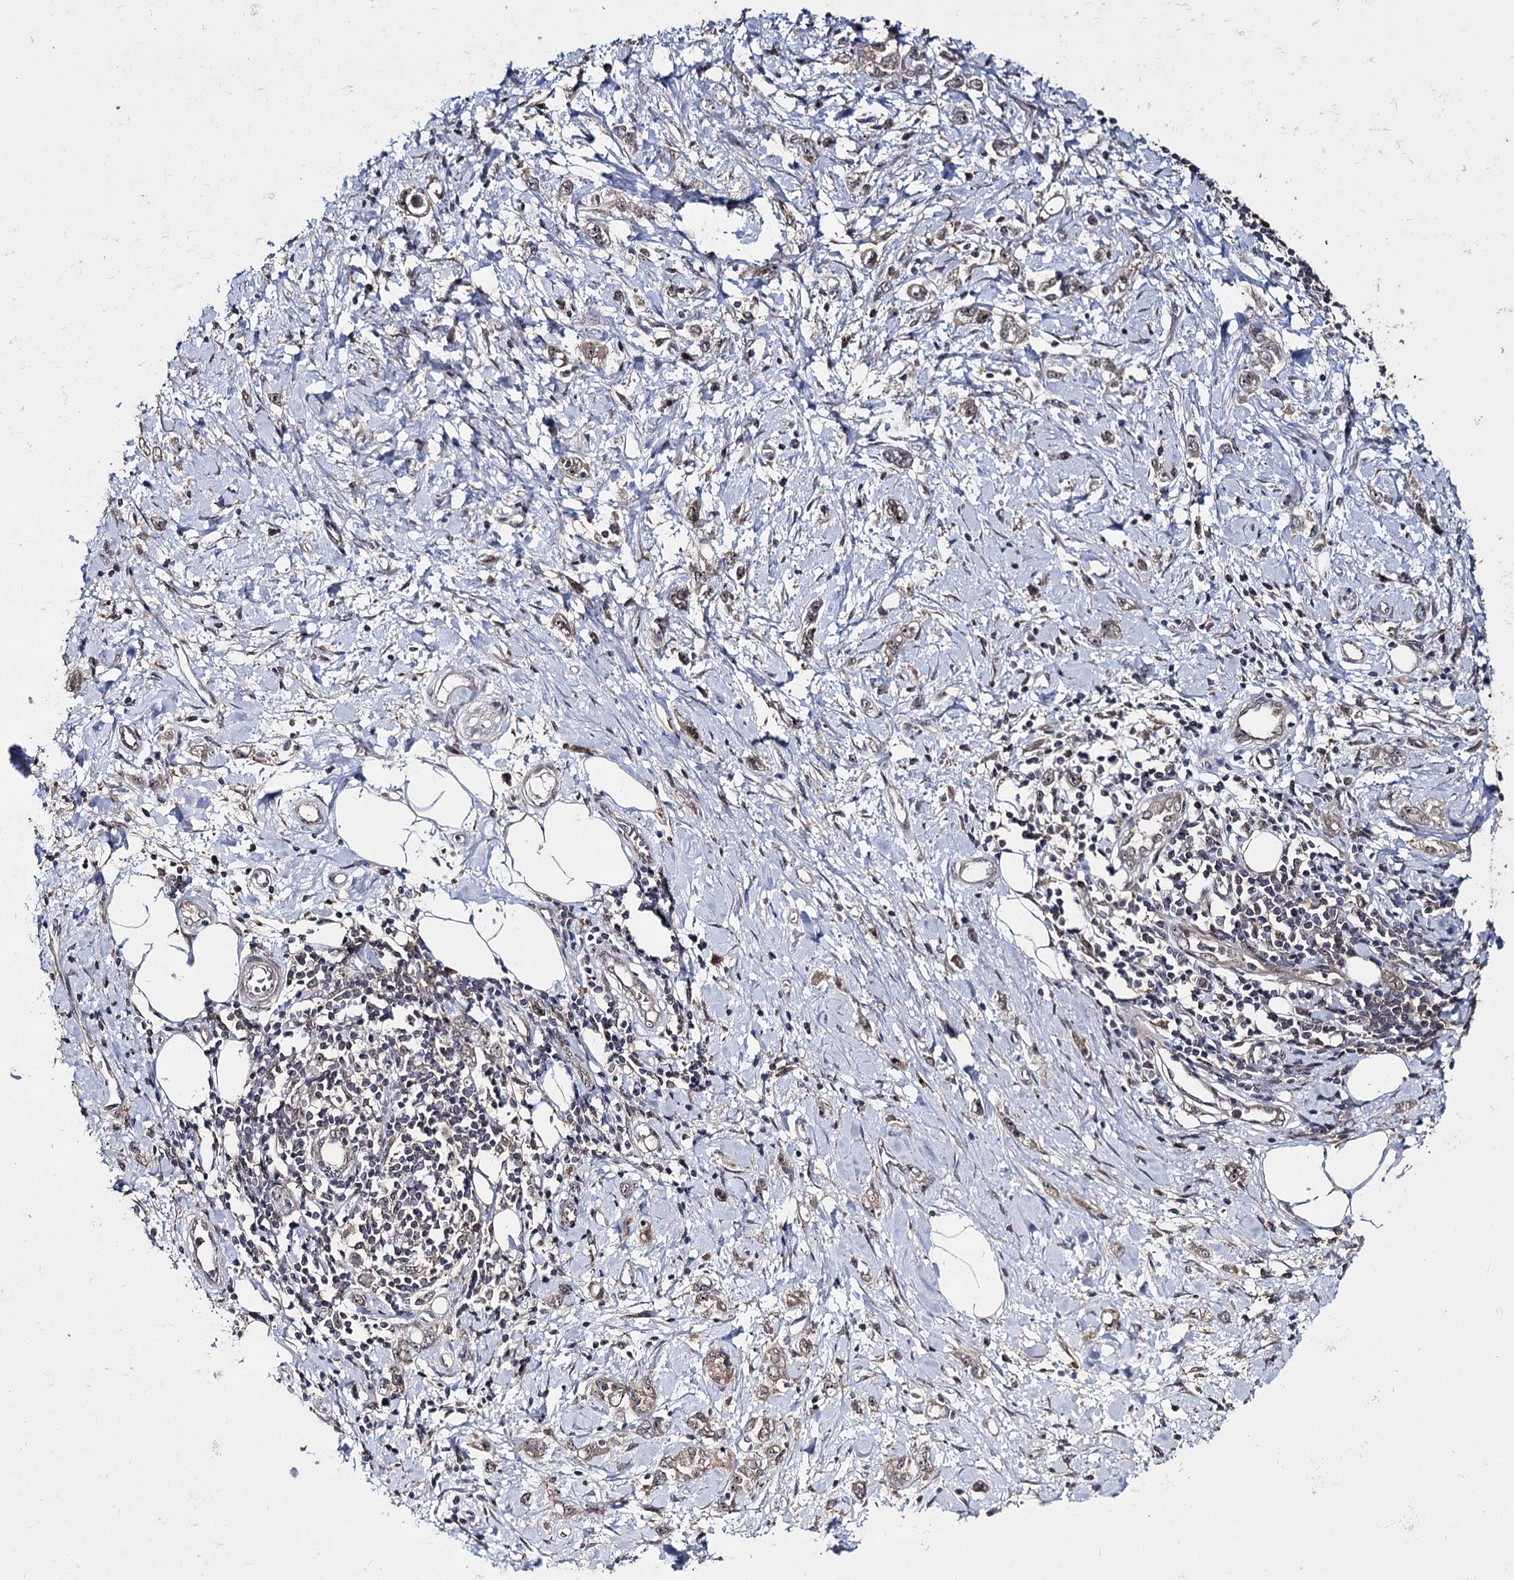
{"staining": {"intensity": "weak", "quantity": ">75%", "location": "cytoplasmic/membranous,nuclear"}, "tissue": "stomach cancer", "cell_type": "Tumor cells", "image_type": "cancer", "snomed": [{"axis": "morphology", "description": "Adenocarcinoma, NOS"}, {"axis": "topography", "description": "Stomach"}], "caption": "Immunohistochemical staining of stomach adenocarcinoma demonstrates low levels of weak cytoplasmic/membranous and nuclear protein staining in approximately >75% of tumor cells. Using DAB (brown) and hematoxylin (blue) stains, captured at high magnification using brightfield microscopy.", "gene": "MKNK2", "patient": {"sex": "female", "age": 76}}